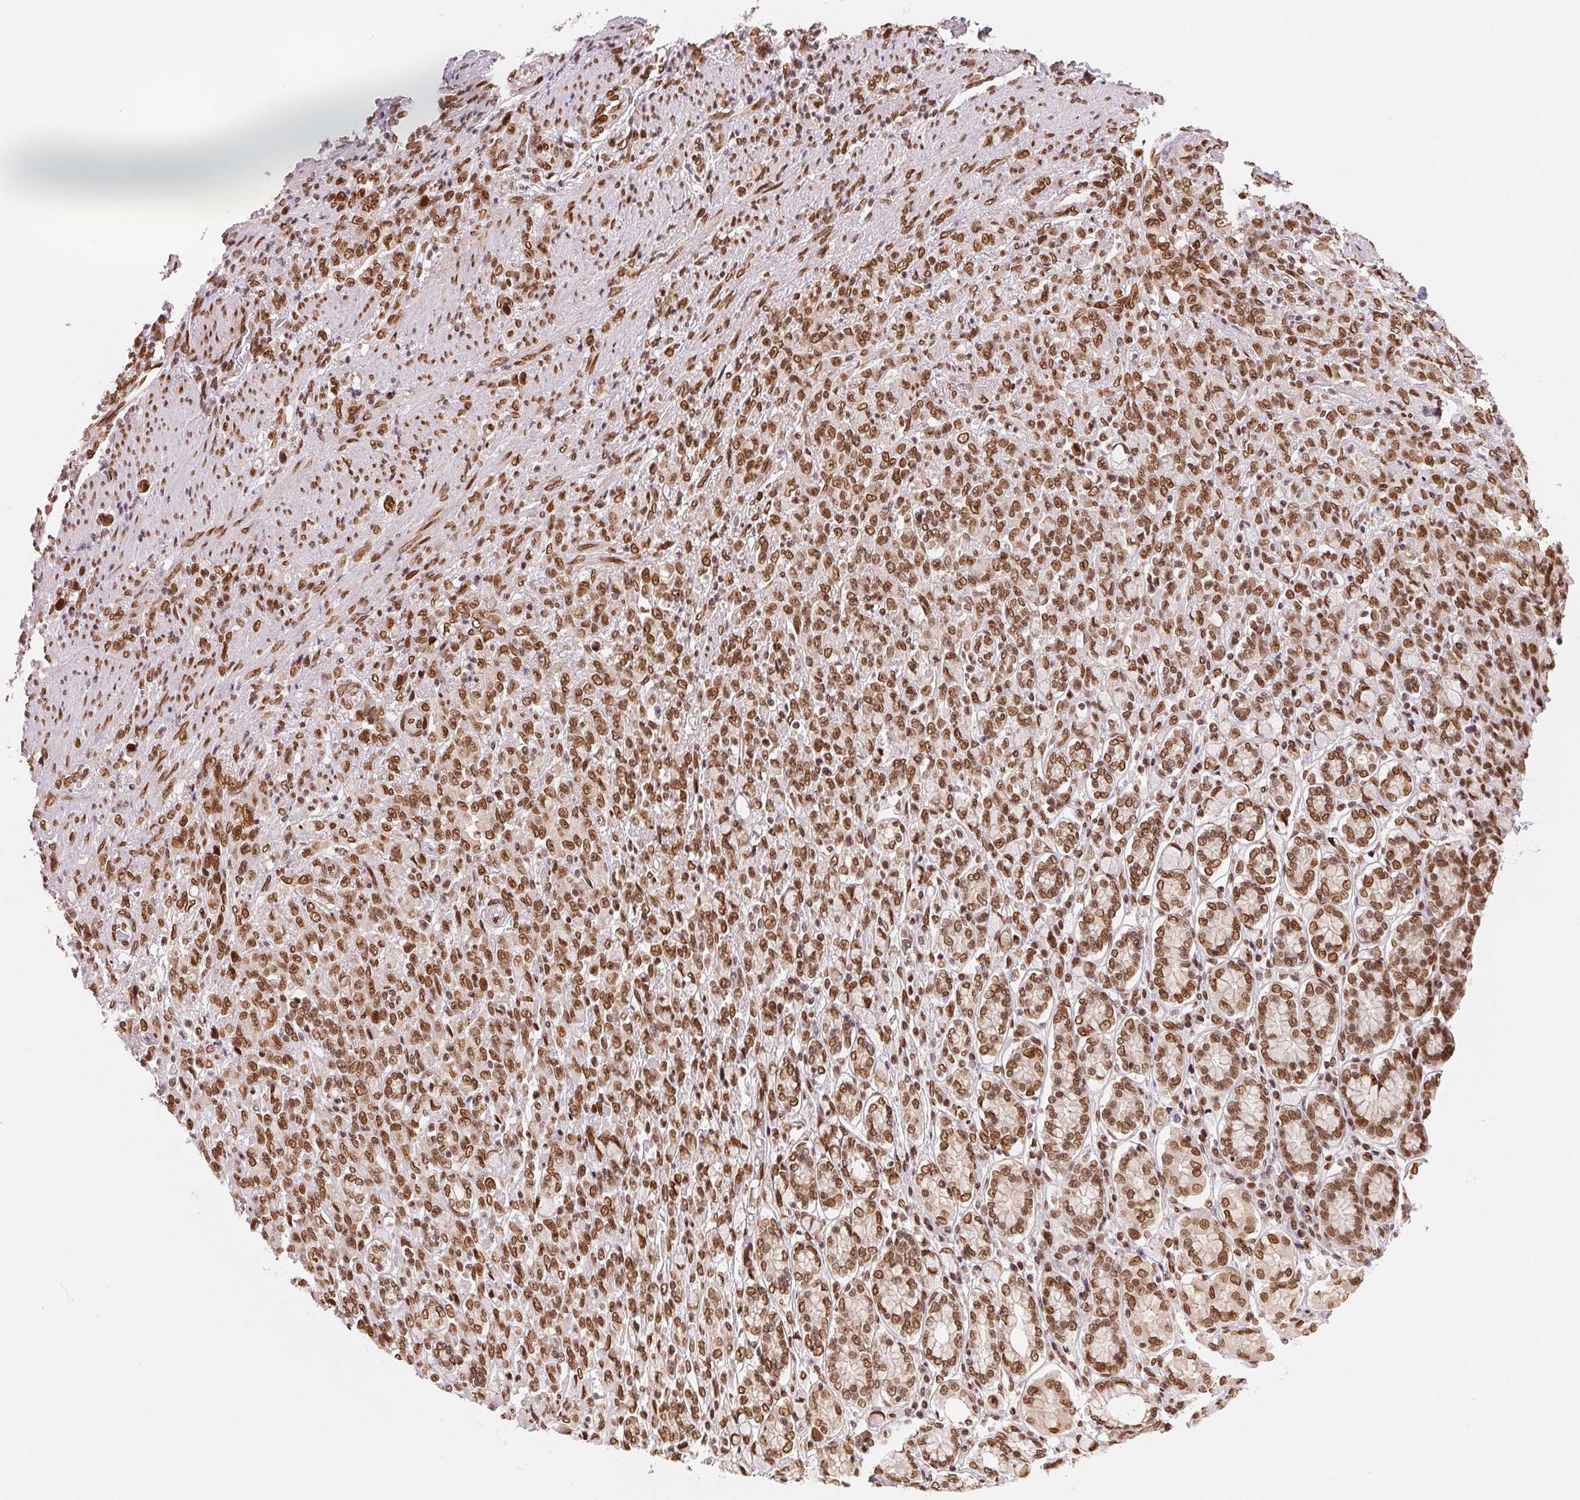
{"staining": {"intensity": "strong", "quantity": ">75%", "location": "cytoplasmic/membranous,nuclear"}, "tissue": "stomach cancer", "cell_type": "Tumor cells", "image_type": "cancer", "snomed": [{"axis": "morphology", "description": "Adenocarcinoma, NOS"}, {"axis": "topography", "description": "Stomach"}], "caption": "This is an image of immunohistochemistry staining of stomach adenocarcinoma, which shows strong positivity in the cytoplasmic/membranous and nuclear of tumor cells.", "gene": "SAP30BP", "patient": {"sex": "female", "age": 79}}